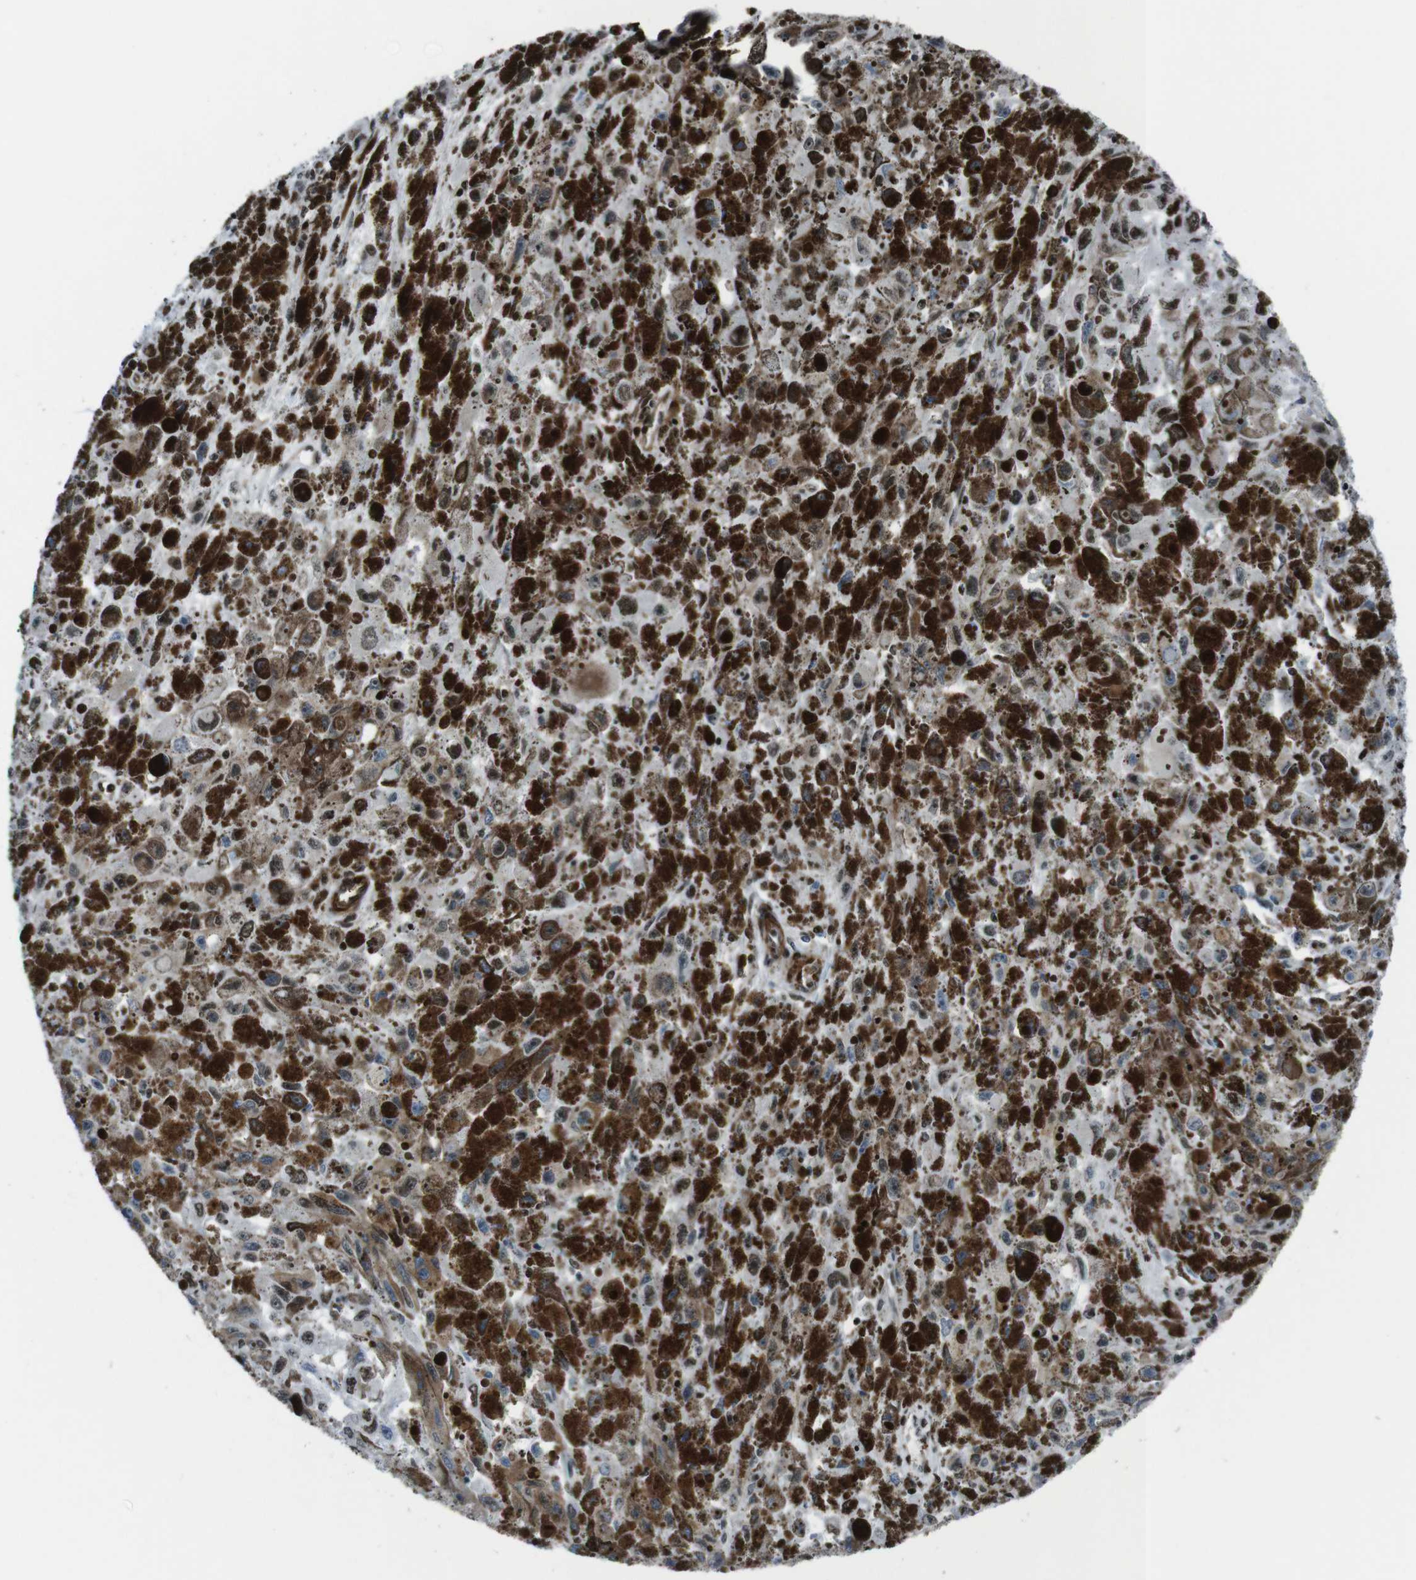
{"staining": {"intensity": "strong", "quantity": ">75%", "location": "cytoplasmic/membranous,nuclear"}, "tissue": "melanoma", "cell_type": "Tumor cells", "image_type": "cancer", "snomed": [{"axis": "morphology", "description": "Malignant melanoma, NOS"}, {"axis": "topography", "description": "Skin"}], "caption": "IHC image of neoplastic tissue: human malignant melanoma stained using IHC exhibits high levels of strong protein expression localized specifically in the cytoplasmic/membranous and nuclear of tumor cells, appearing as a cytoplasmic/membranous and nuclear brown color.", "gene": "HNRNPU", "patient": {"sex": "female", "age": 104}}